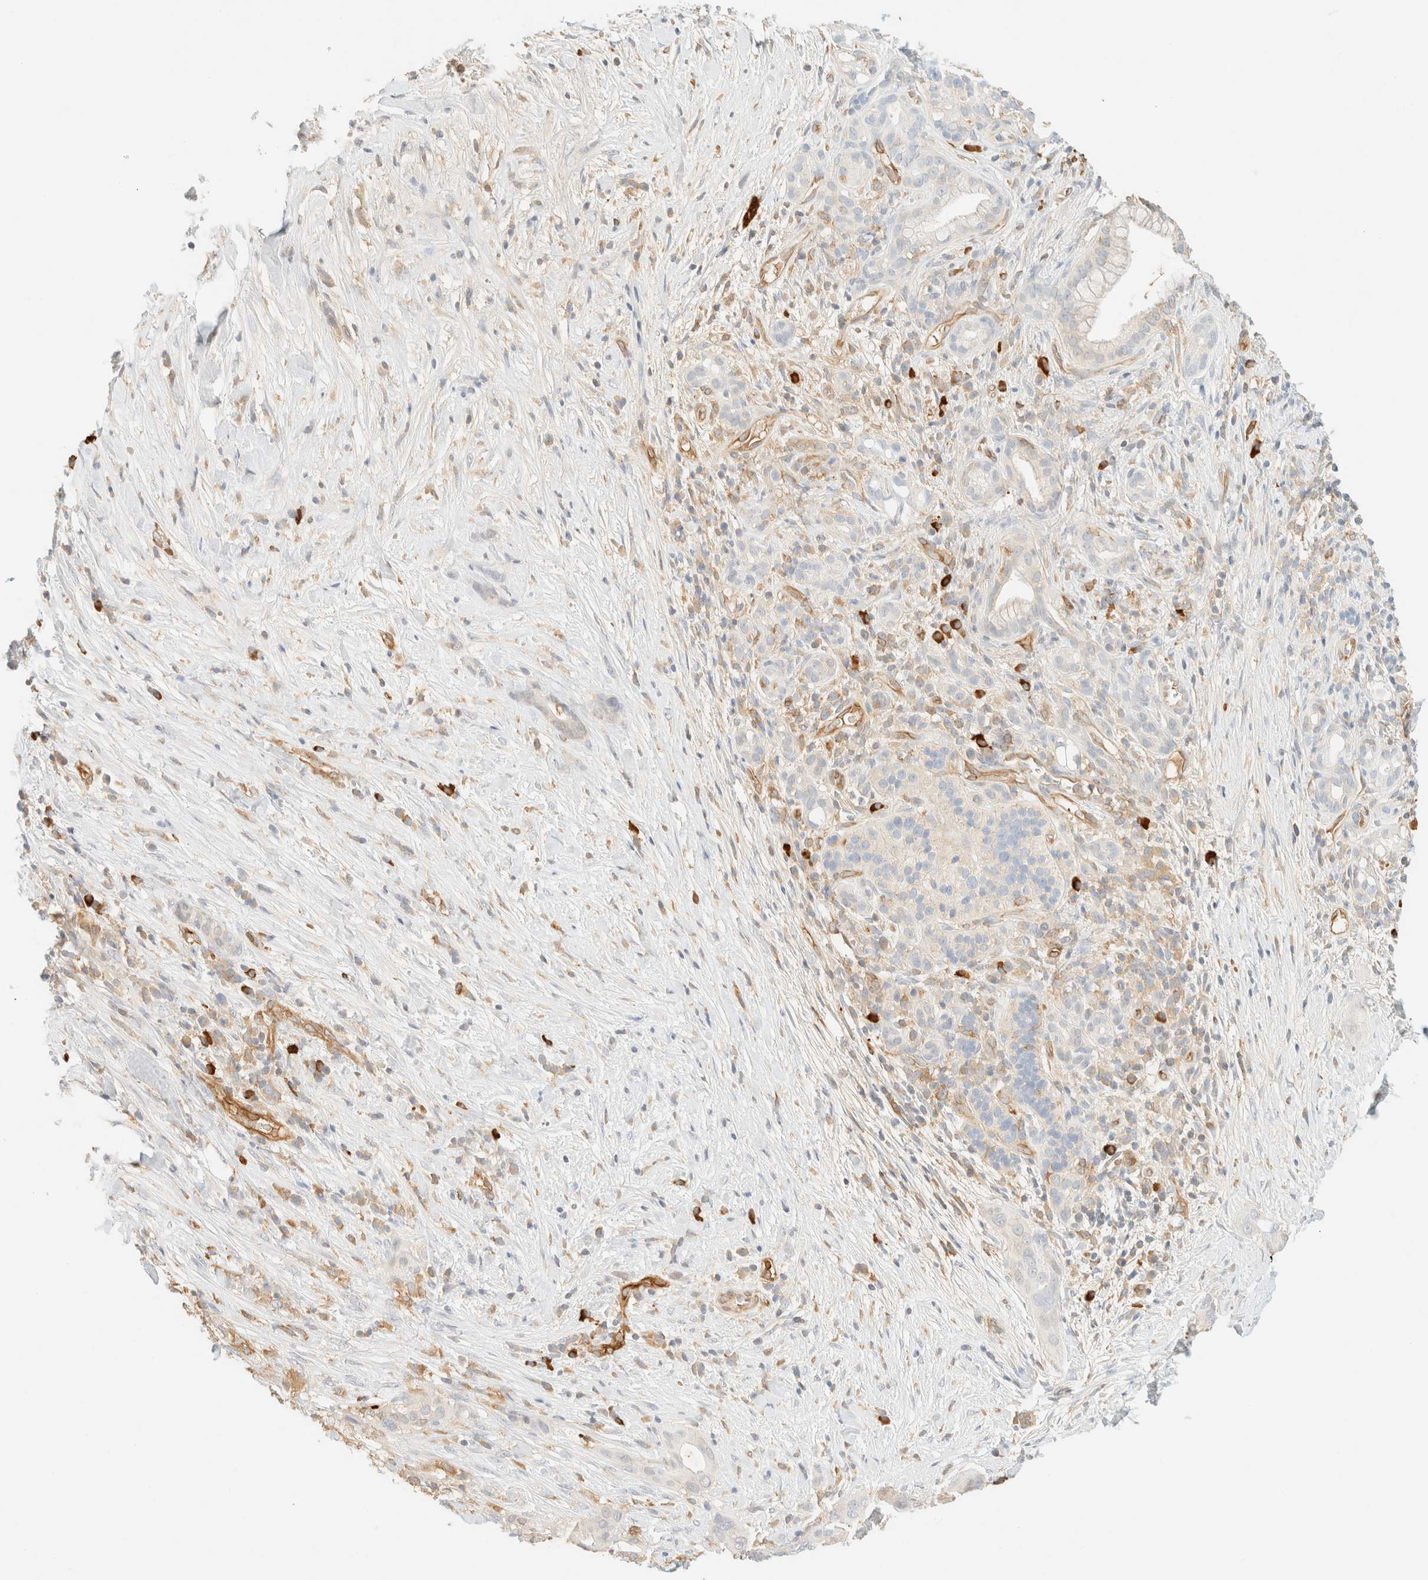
{"staining": {"intensity": "negative", "quantity": "none", "location": "none"}, "tissue": "pancreatic cancer", "cell_type": "Tumor cells", "image_type": "cancer", "snomed": [{"axis": "morphology", "description": "Adenocarcinoma, NOS"}, {"axis": "topography", "description": "Pancreas"}], "caption": "There is no significant positivity in tumor cells of pancreatic adenocarcinoma.", "gene": "FHOD1", "patient": {"sex": "male", "age": 58}}